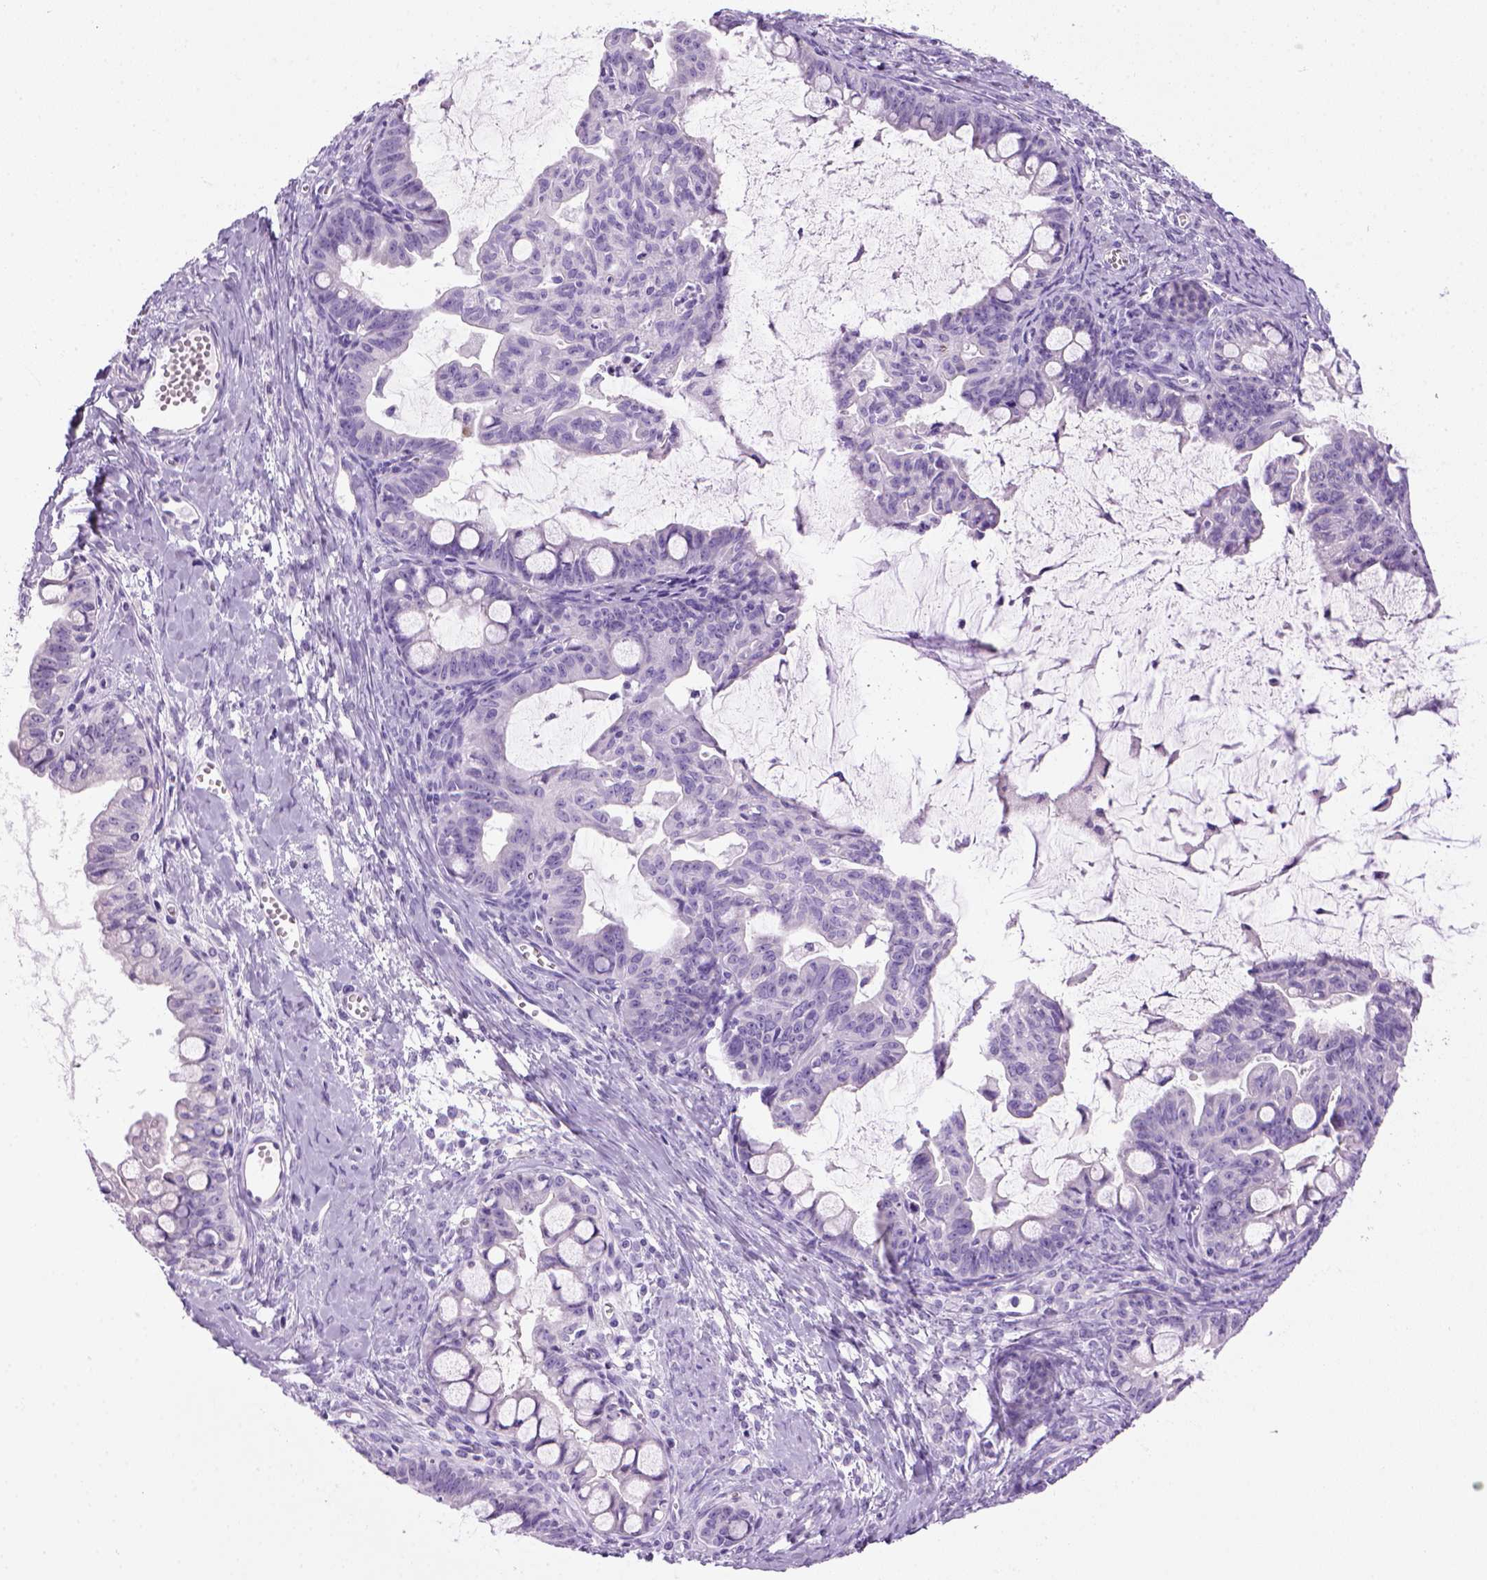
{"staining": {"intensity": "negative", "quantity": "none", "location": "none"}, "tissue": "ovarian cancer", "cell_type": "Tumor cells", "image_type": "cancer", "snomed": [{"axis": "morphology", "description": "Cystadenocarcinoma, mucinous, NOS"}, {"axis": "topography", "description": "Ovary"}], "caption": "Immunohistochemical staining of ovarian cancer shows no significant expression in tumor cells. (Immunohistochemistry (ihc), brightfield microscopy, high magnification).", "gene": "SGCG", "patient": {"sex": "female", "age": 63}}